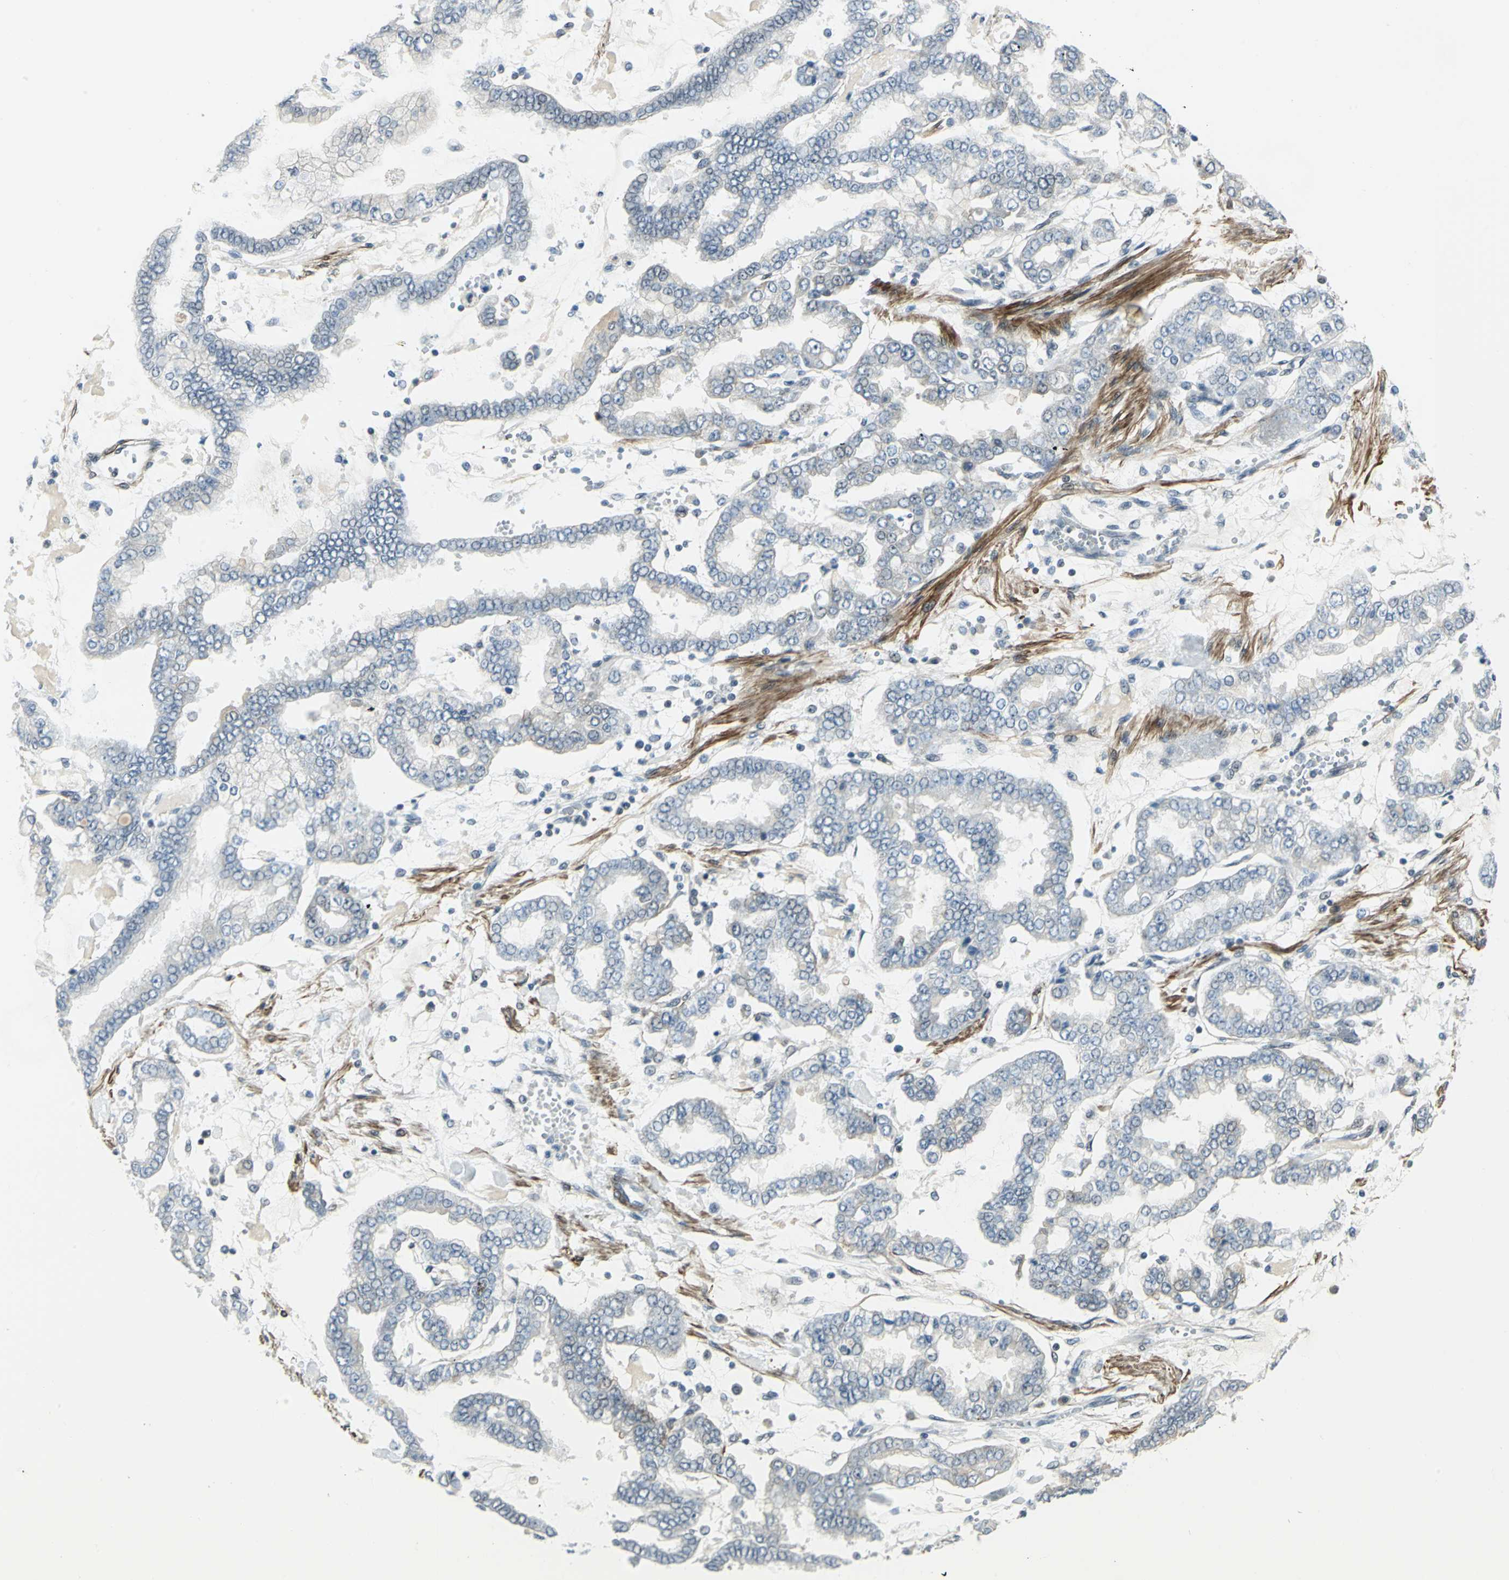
{"staining": {"intensity": "negative", "quantity": "none", "location": "none"}, "tissue": "stomach cancer", "cell_type": "Tumor cells", "image_type": "cancer", "snomed": [{"axis": "morphology", "description": "Normal tissue, NOS"}, {"axis": "morphology", "description": "Adenocarcinoma, NOS"}, {"axis": "topography", "description": "Stomach, upper"}, {"axis": "topography", "description": "Stomach"}], "caption": "Tumor cells show no significant expression in adenocarcinoma (stomach).", "gene": "MTA1", "patient": {"sex": "male", "age": 76}}